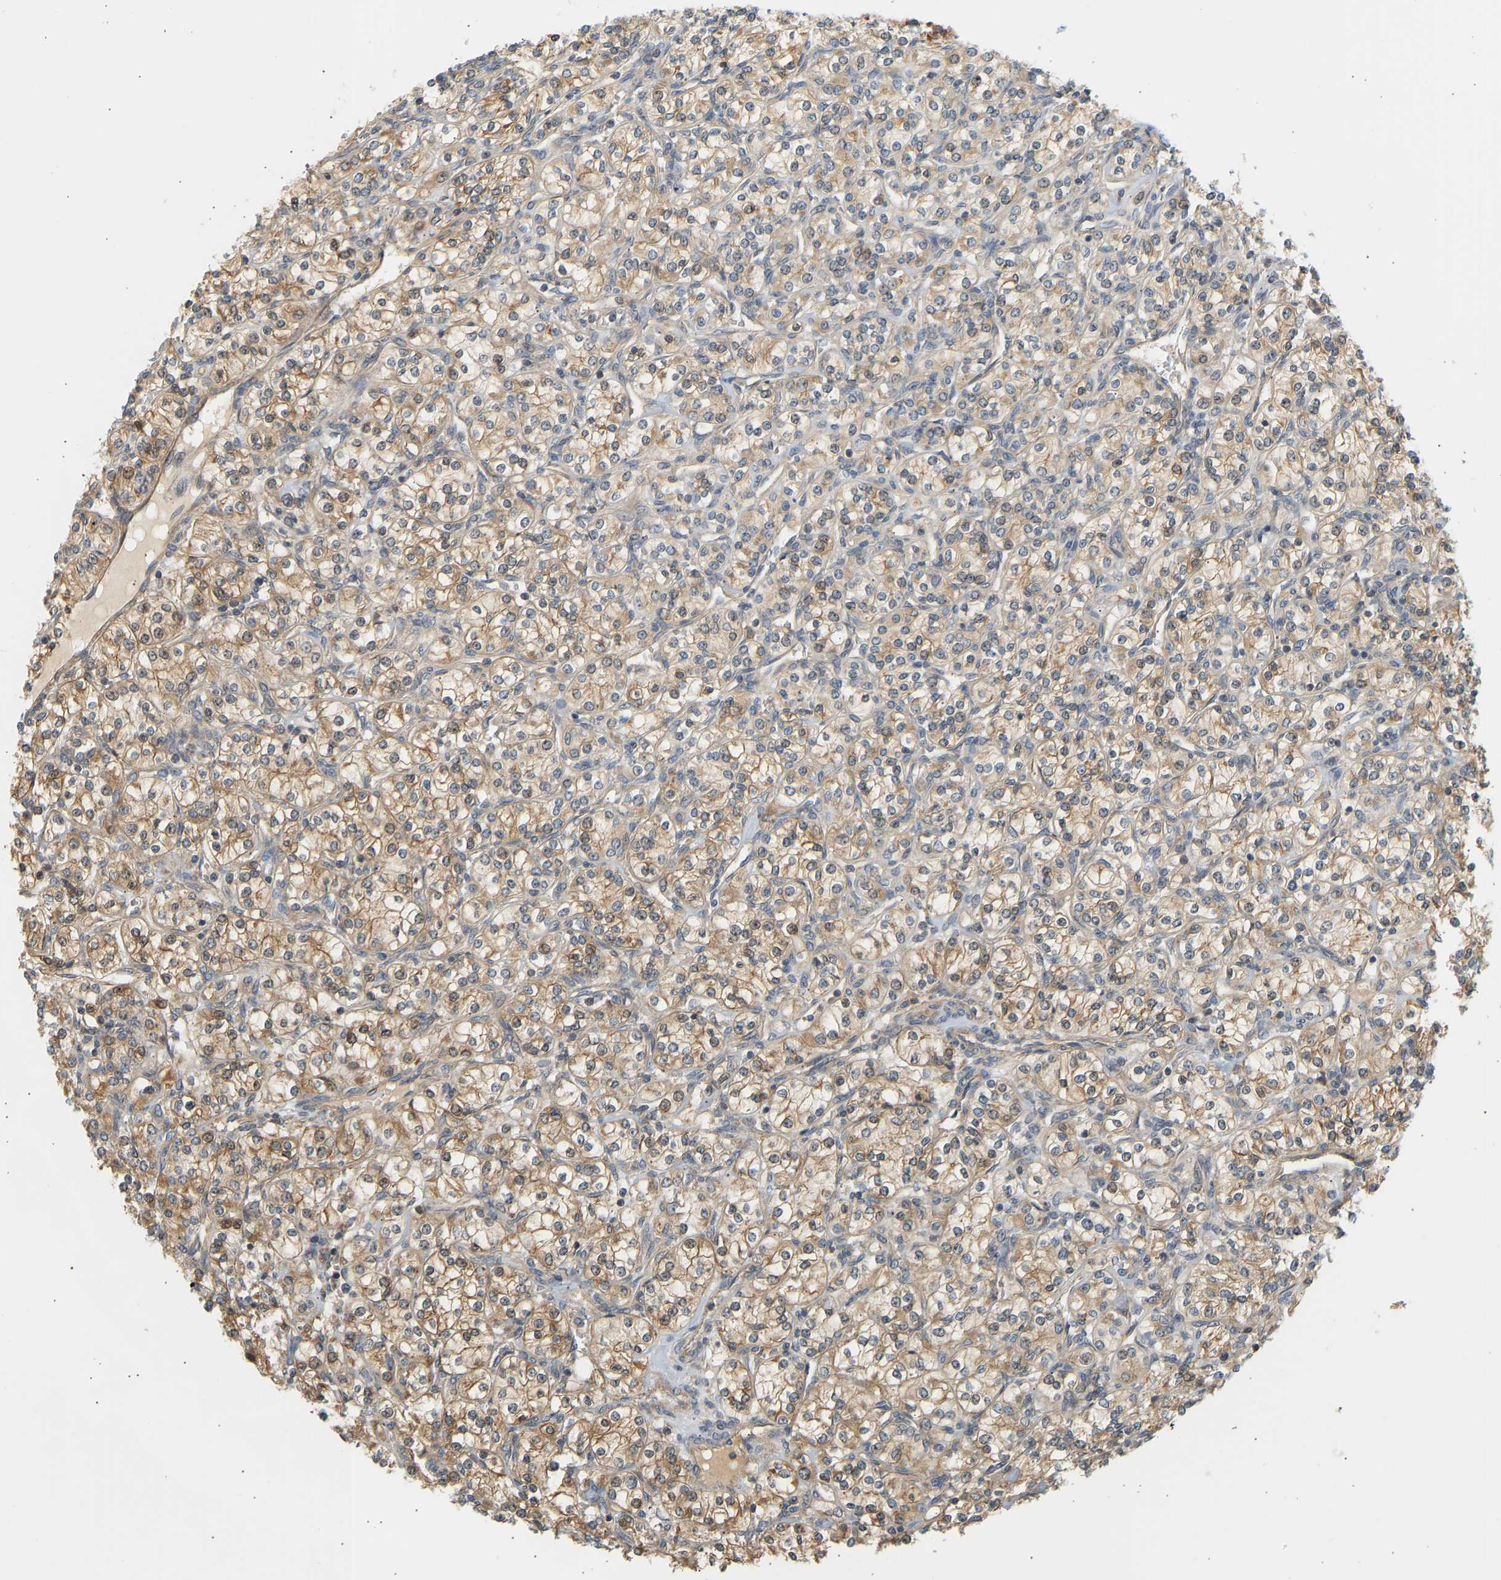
{"staining": {"intensity": "moderate", "quantity": "25%-75%", "location": "cytoplasmic/membranous"}, "tissue": "renal cancer", "cell_type": "Tumor cells", "image_type": "cancer", "snomed": [{"axis": "morphology", "description": "Adenocarcinoma, NOS"}, {"axis": "topography", "description": "Kidney"}], "caption": "Immunohistochemistry of human renal adenocarcinoma shows medium levels of moderate cytoplasmic/membranous staining in approximately 25%-75% of tumor cells.", "gene": "CEP57", "patient": {"sex": "male", "age": 77}}